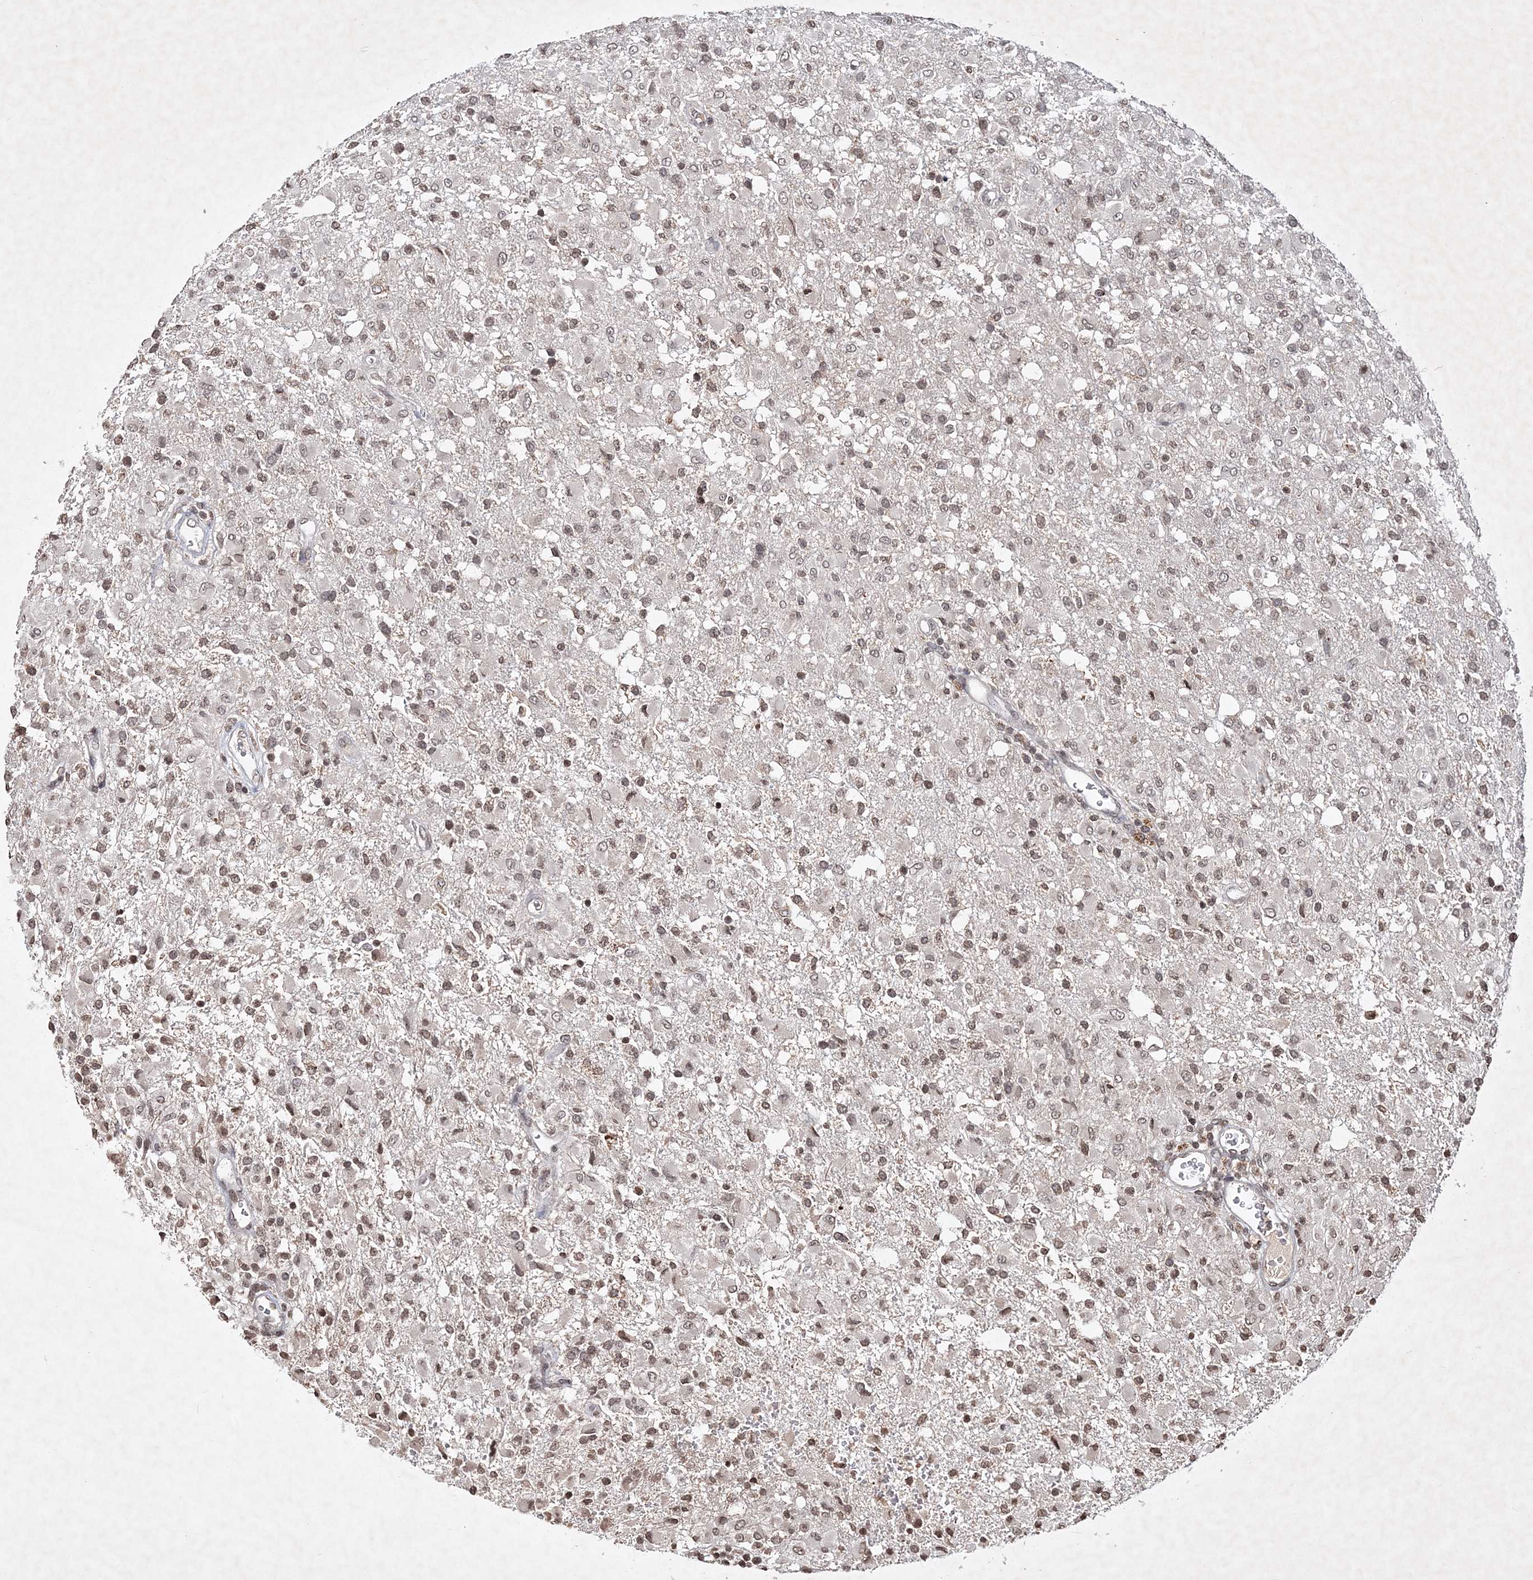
{"staining": {"intensity": "moderate", "quantity": "25%-75%", "location": "nuclear"}, "tissue": "glioma", "cell_type": "Tumor cells", "image_type": "cancer", "snomed": [{"axis": "morphology", "description": "Glioma, malignant, High grade"}, {"axis": "topography", "description": "Brain"}], "caption": "Moderate nuclear expression for a protein is present in about 25%-75% of tumor cells of malignant glioma (high-grade) using immunohistochemistry (IHC).", "gene": "SOWAHB", "patient": {"sex": "female", "age": 57}}